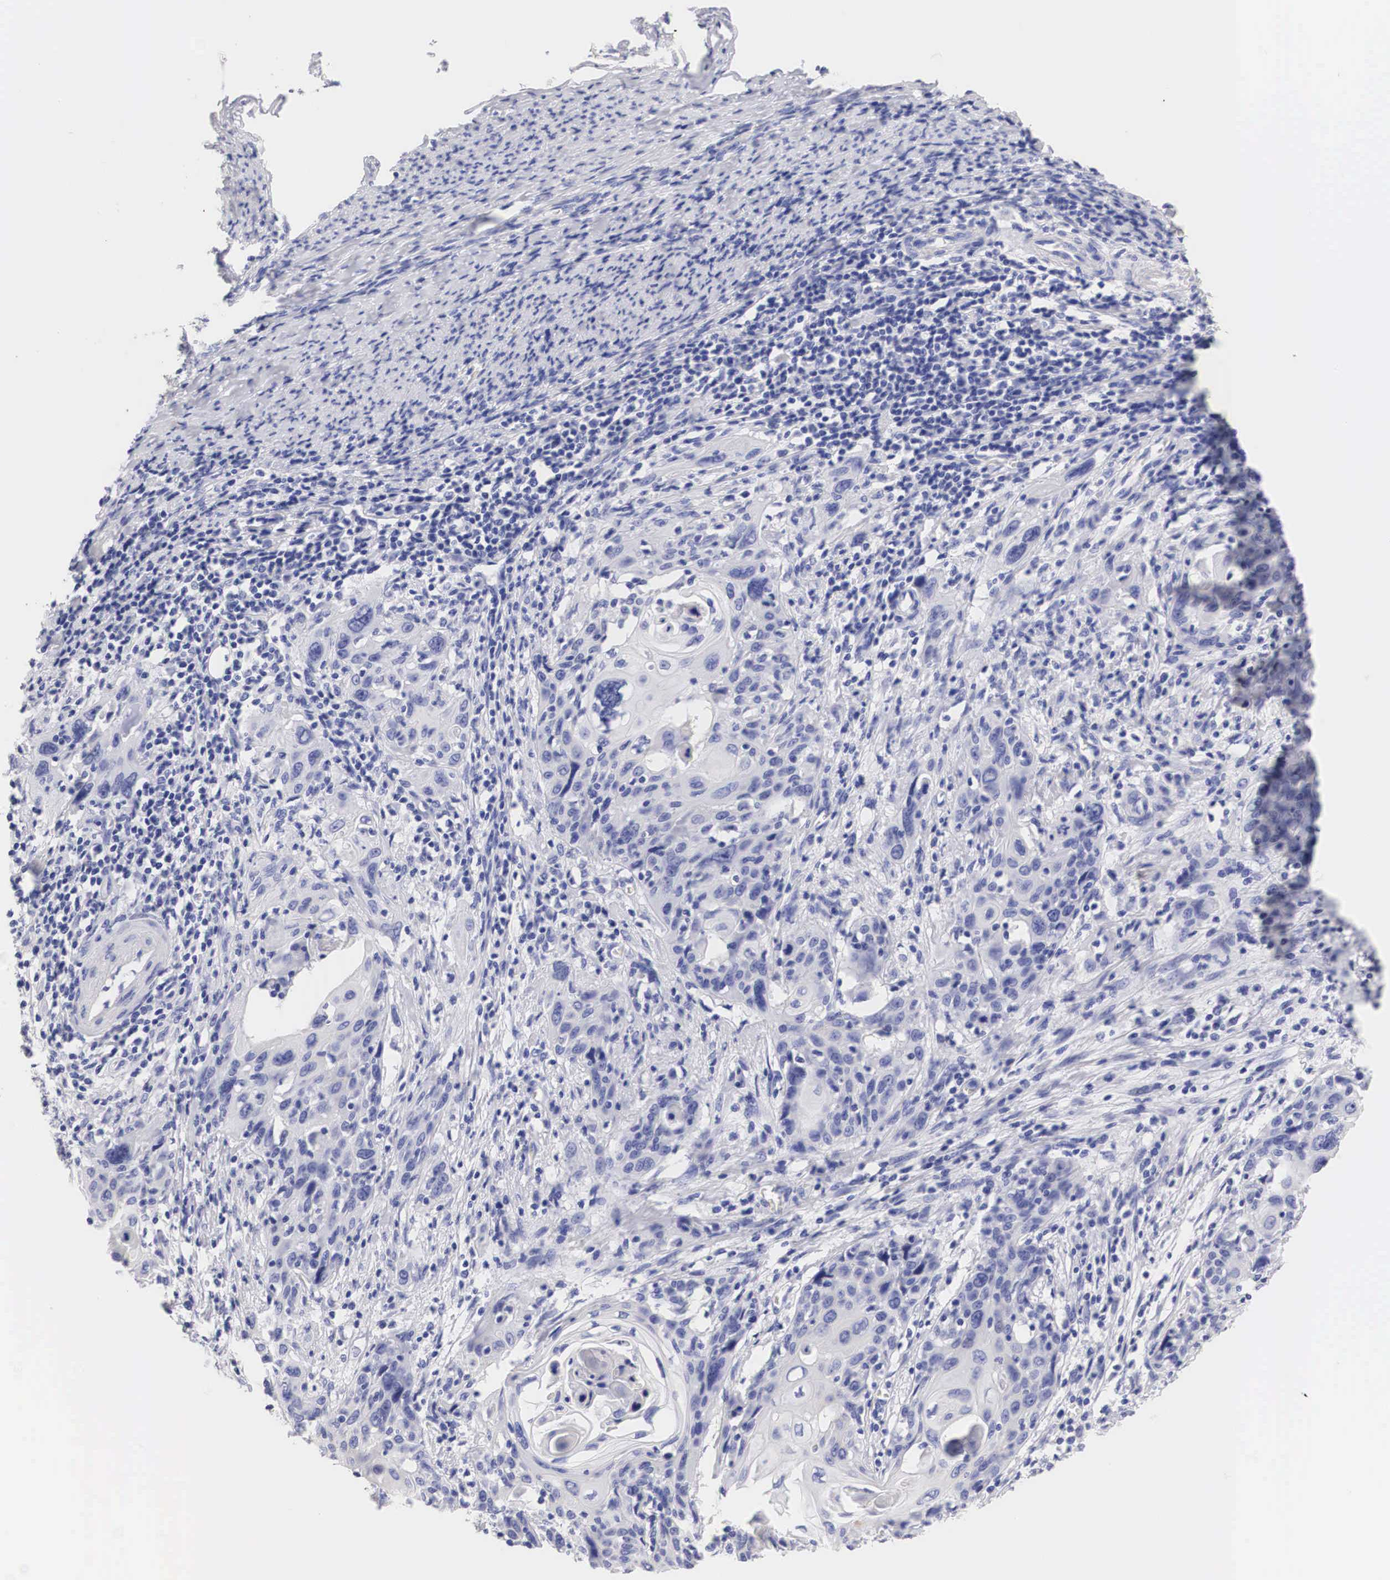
{"staining": {"intensity": "negative", "quantity": "none", "location": "none"}, "tissue": "cervical cancer", "cell_type": "Tumor cells", "image_type": "cancer", "snomed": [{"axis": "morphology", "description": "Squamous cell carcinoma, NOS"}, {"axis": "topography", "description": "Cervix"}], "caption": "The histopathology image displays no significant expression in tumor cells of cervical cancer (squamous cell carcinoma). (DAB immunohistochemistry (IHC), high magnification).", "gene": "ERBB2", "patient": {"sex": "female", "age": 54}}